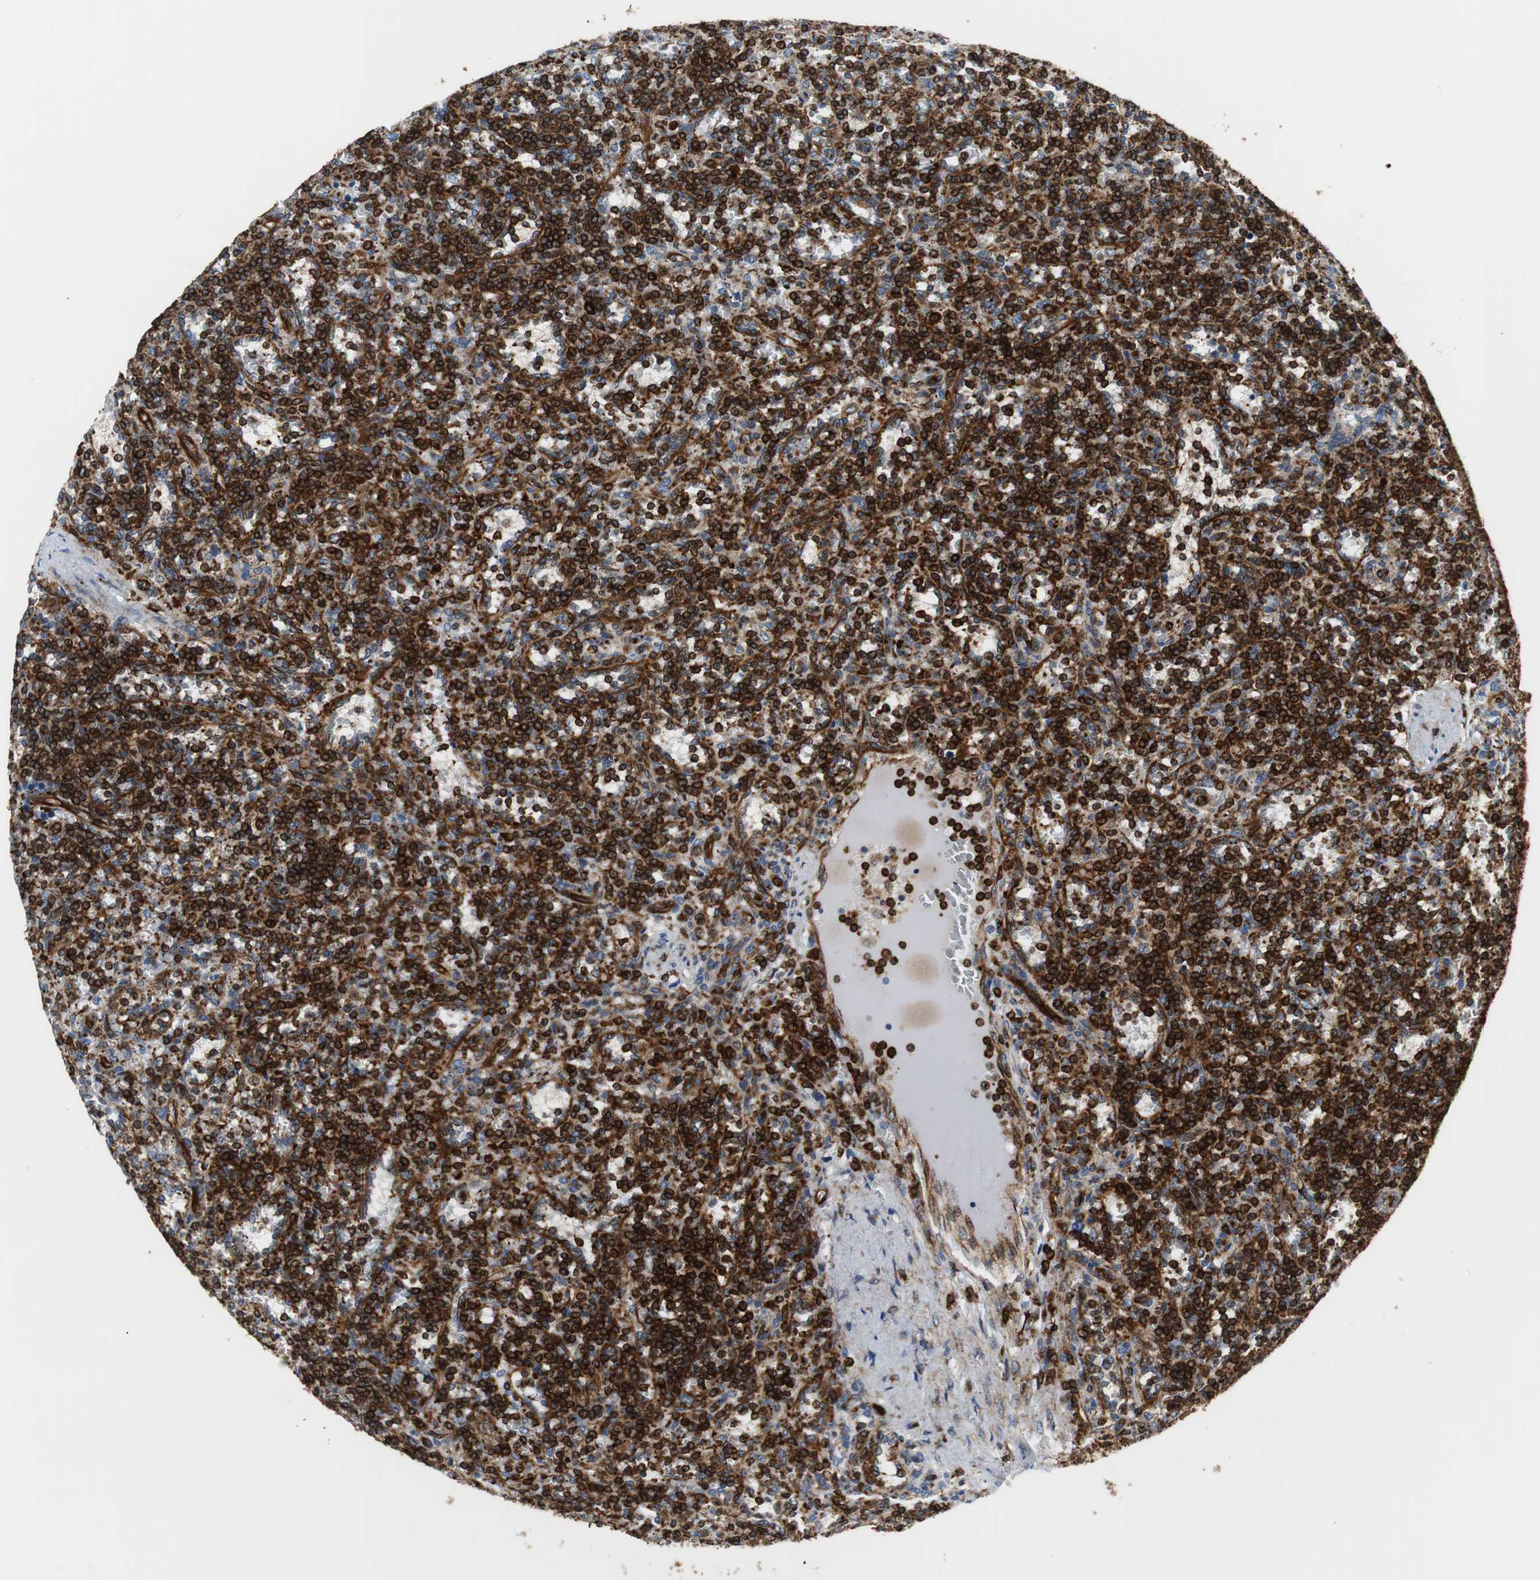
{"staining": {"intensity": "strong", "quantity": ">75%", "location": "cytoplasmic/membranous"}, "tissue": "lymphoma", "cell_type": "Tumor cells", "image_type": "cancer", "snomed": [{"axis": "morphology", "description": "Malignant lymphoma, non-Hodgkin's type, Low grade"}, {"axis": "topography", "description": "Spleen"}], "caption": "DAB (3,3'-diaminobenzidine) immunohistochemical staining of human malignant lymphoma, non-Hodgkin's type (low-grade) demonstrates strong cytoplasmic/membranous protein staining in approximately >75% of tumor cells.", "gene": "TUBA4A", "patient": {"sex": "male", "age": 73}}